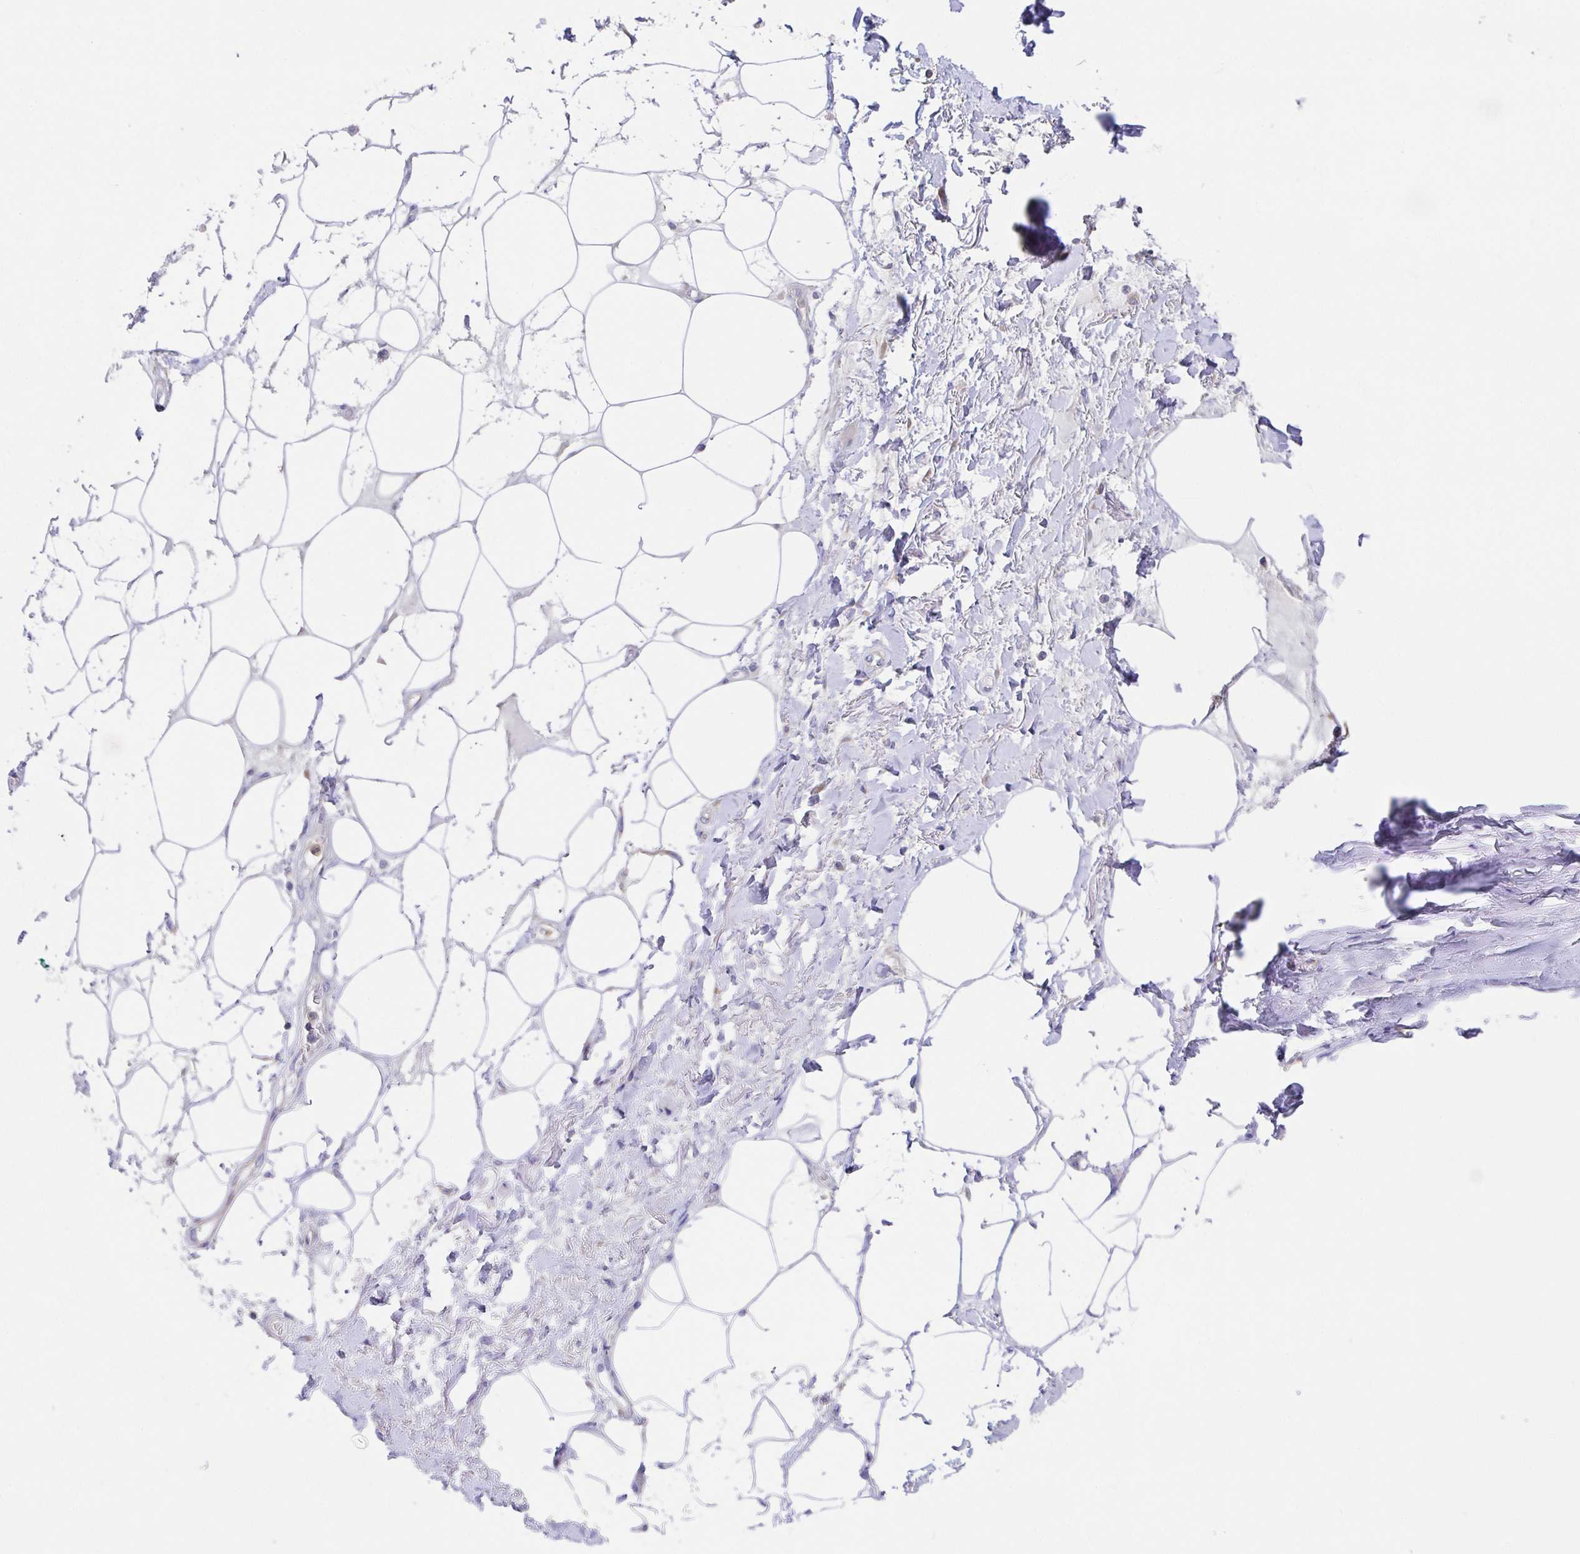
{"staining": {"intensity": "negative", "quantity": "none", "location": "none"}, "tissue": "adipose tissue", "cell_type": "Adipocytes", "image_type": "normal", "snomed": [{"axis": "morphology", "description": "Normal tissue, NOS"}, {"axis": "topography", "description": "Vagina"}, {"axis": "topography", "description": "Peripheral nerve tissue"}], "caption": "Immunohistochemistry (IHC) of unremarkable adipose tissue shows no positivity in adipocytes.", "gene": "GOLGA1", "patient": {"sex": "female", "age": 71}}